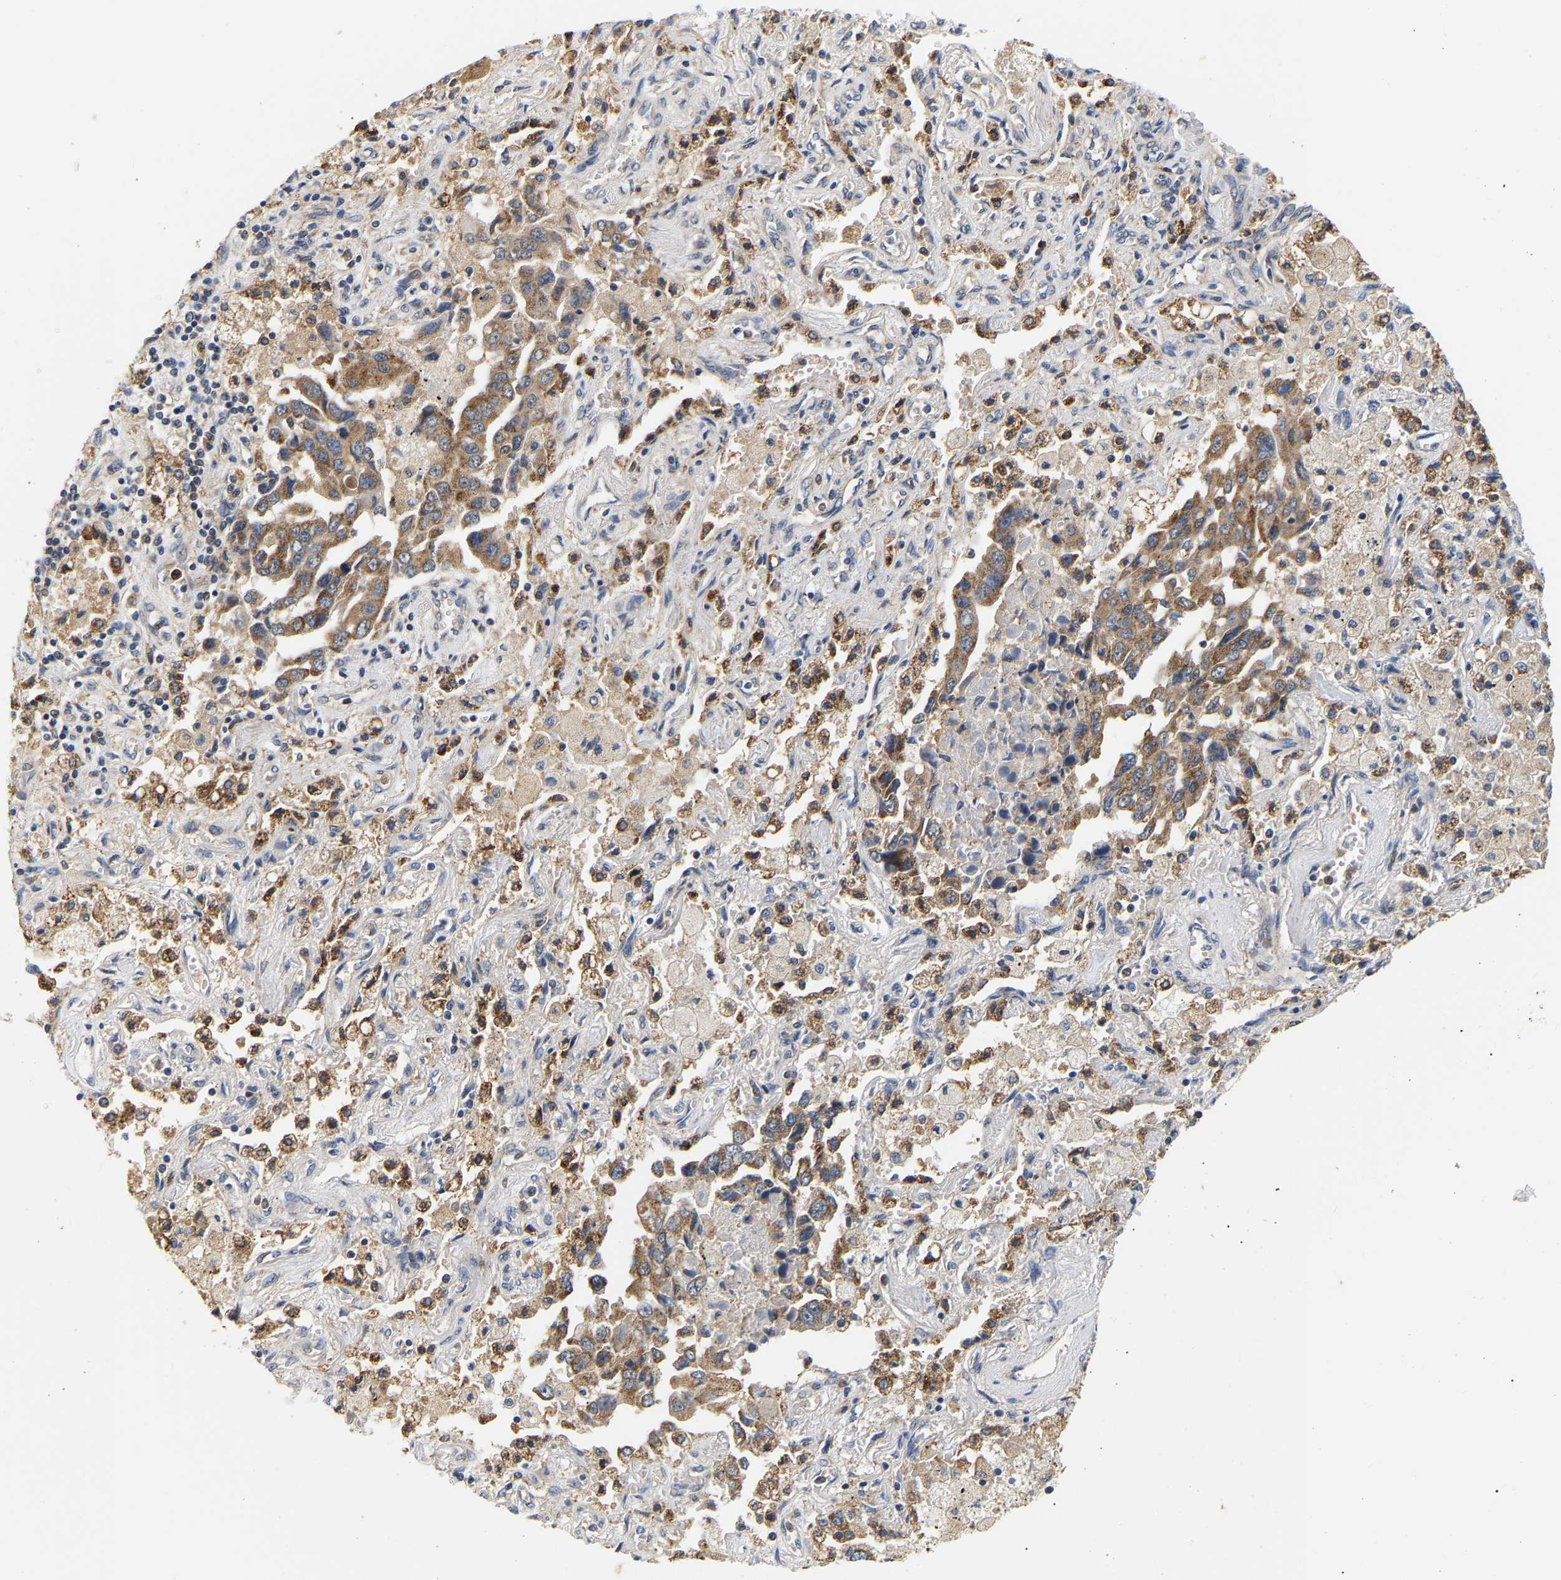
{"staining": {"intensity": "moderate", "quantity": ">75%", "location": "cytoplasmic/membranous"}, "tissue": "lung cancer", "cell_type": "Tumor cells", "image_type": "cancer", "snomed": [{"axis": "morphology", "description": "Adenocarcinoma, NOS"}, {"axis": "topography", "description": "Lung"}], "caption": "Immunohistochemistry histopathology image of human adenocarcinoma (lung) stained for a protein (brown), which reveals medium levels of moderate cytoplasmic/membranous staining in about >75% of tumor cells.", "gene": "PPID", "patient": {"sex": "female", "age": 65}}